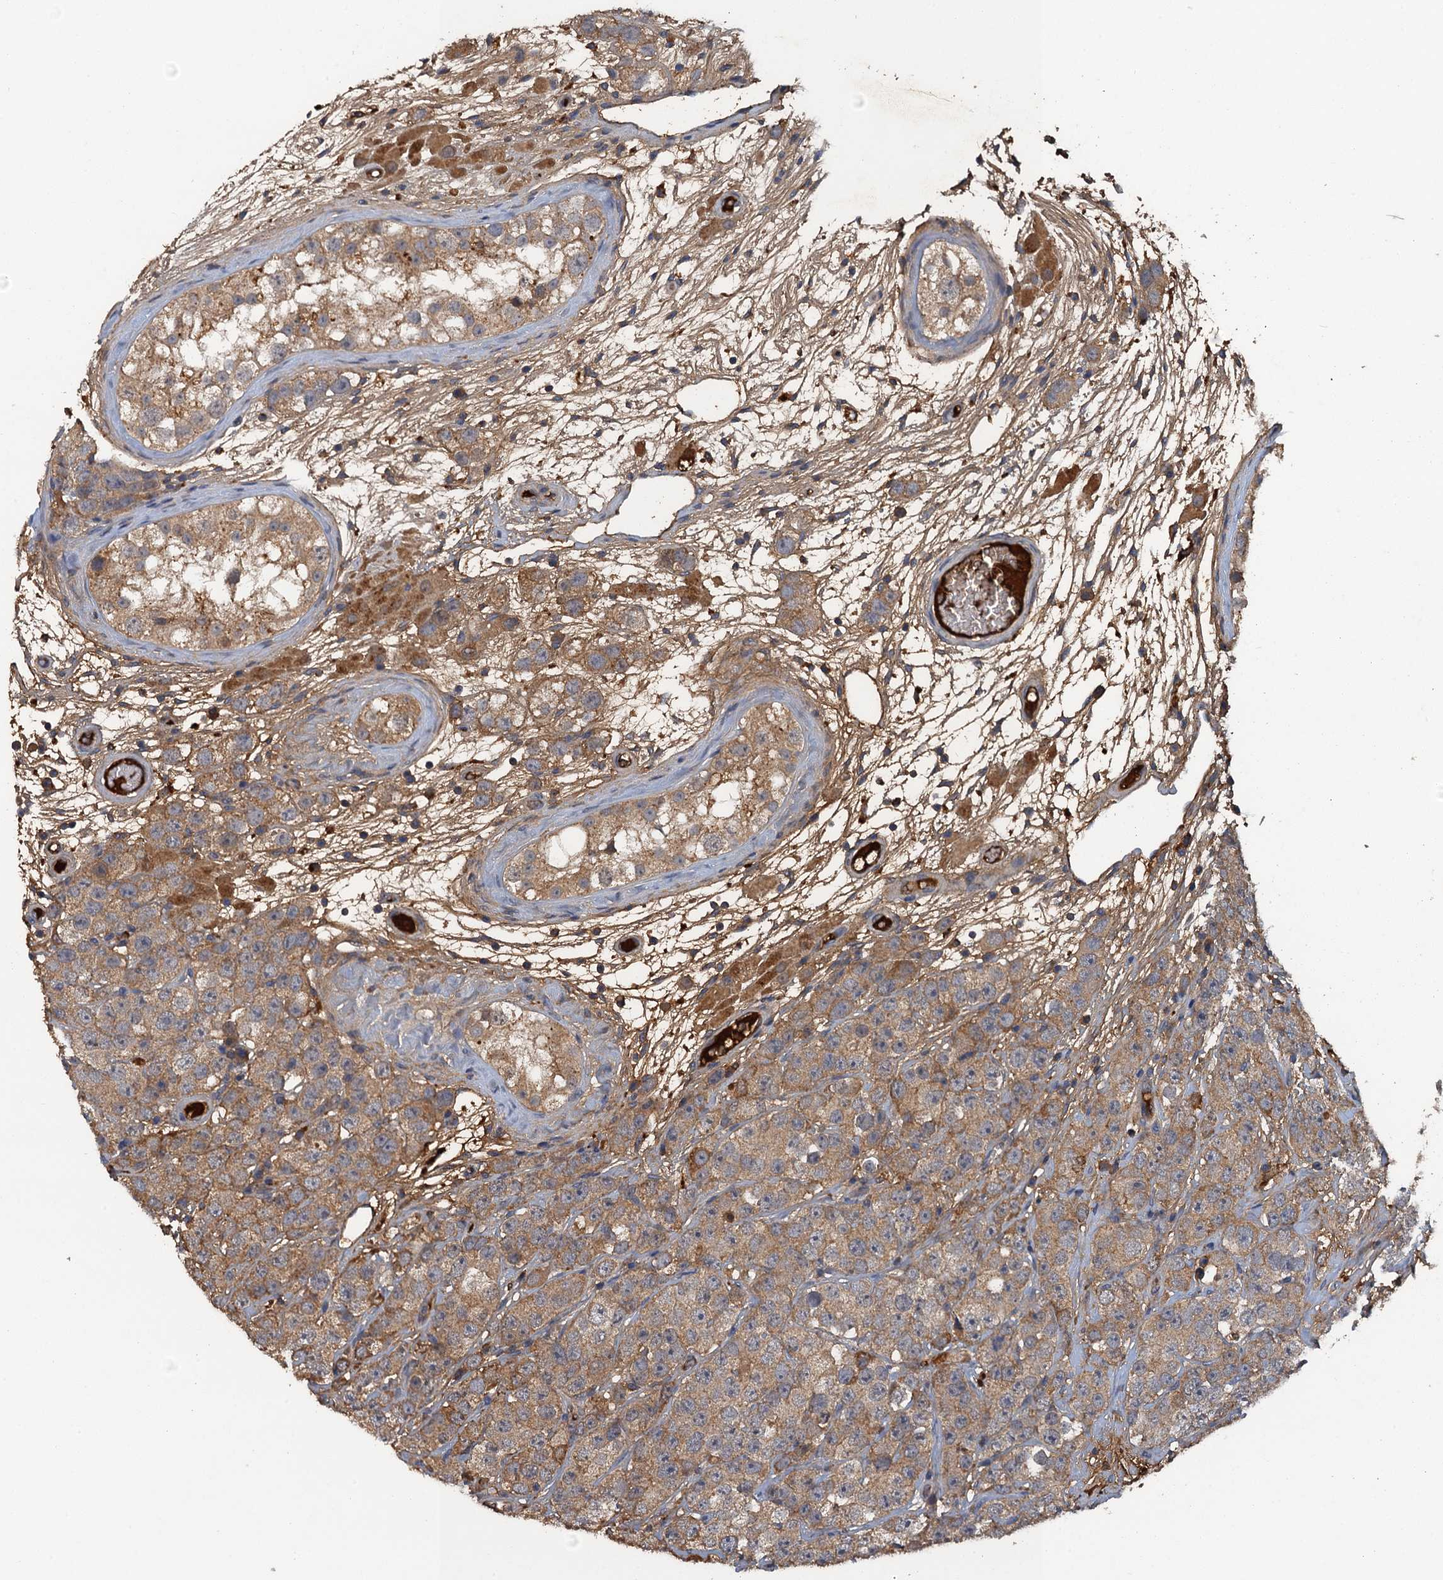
{"staining": {"intensity": "moderate", "quantity": ">75%", "location": "cytoplasmic/membranous"}, "tissue": "testis cancer", "cell_type": "Tumor cells", "image_type": "cancer", "snomed": [{"axis": "morphology", "description": "Seminoma, NOS"}, {"axis": "topography", "description": "Testis"}], "caption": "Testis cancer (seminoma) stained with a brown dye reveals moderate cytoplasmic/membranous positive positivity in approximately >75% of tumor cells.", "gene": "HAPLN3", "patient": {"sex": "male", "age": 28}}